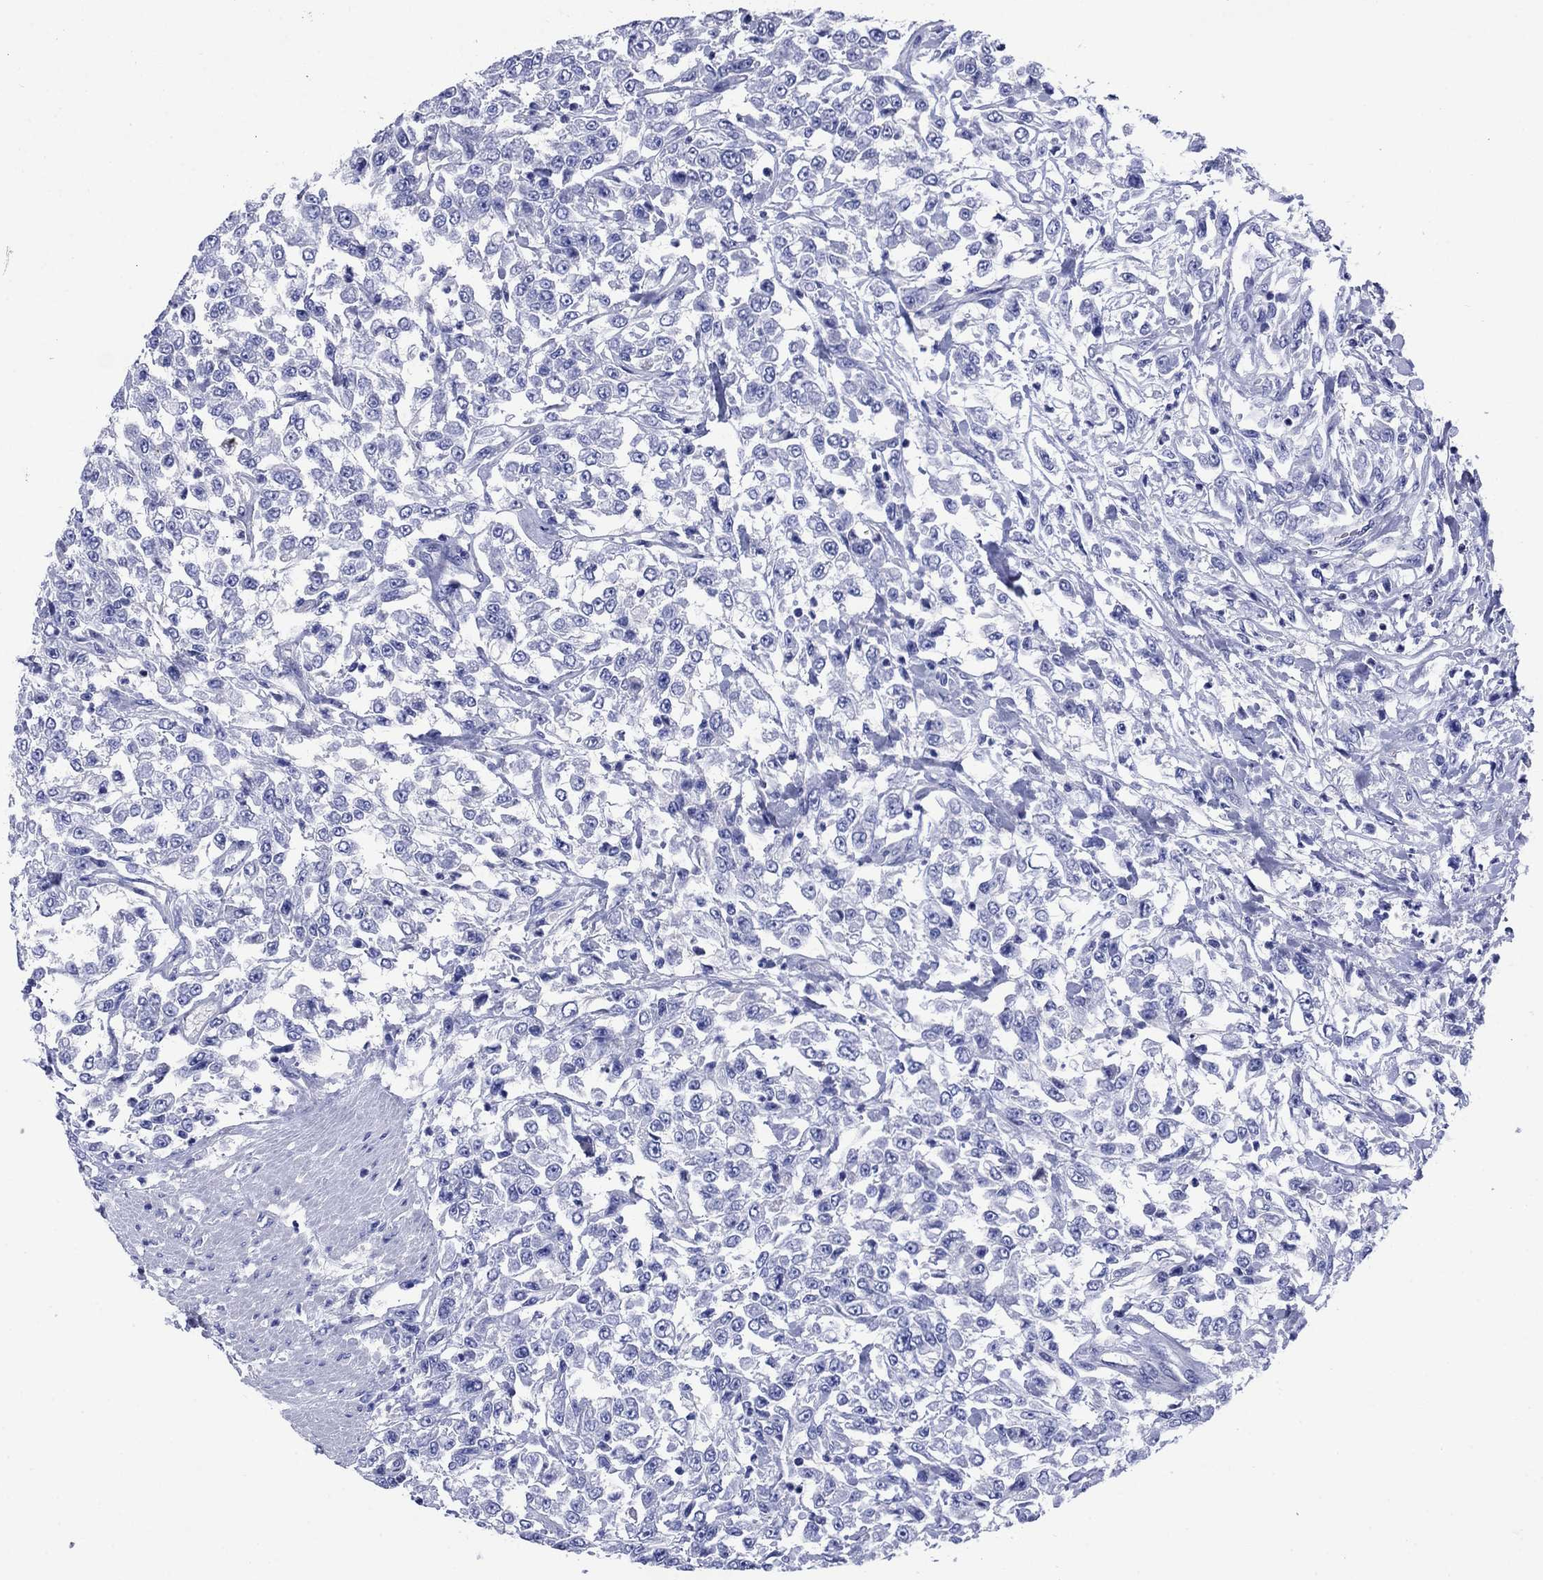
{"staining": {"intensity": "negative", "quantity": "none", "location": "none"}, "tissue": "urothelial cancer", "cell_type": "Tumor cells", "image_type": "cancer", "snomed": [{"axis": "morphology", "description": "Urothelial carcinoma, High grade"}, {"axis": "topography", "description": "Urinary bladder"}], "caption": "High magnification brightfield microscopy of urothelial cancer stained with DAB (brown) and counterstained with hematoxylin (blue): tumor cells show no significant positivity. The staining is performed using DAB brown chromogen with nuclei counter-stained in using hematoxylin.", "gene": "SLC1A2", "patient": {"sex": "male", "age": 46}}